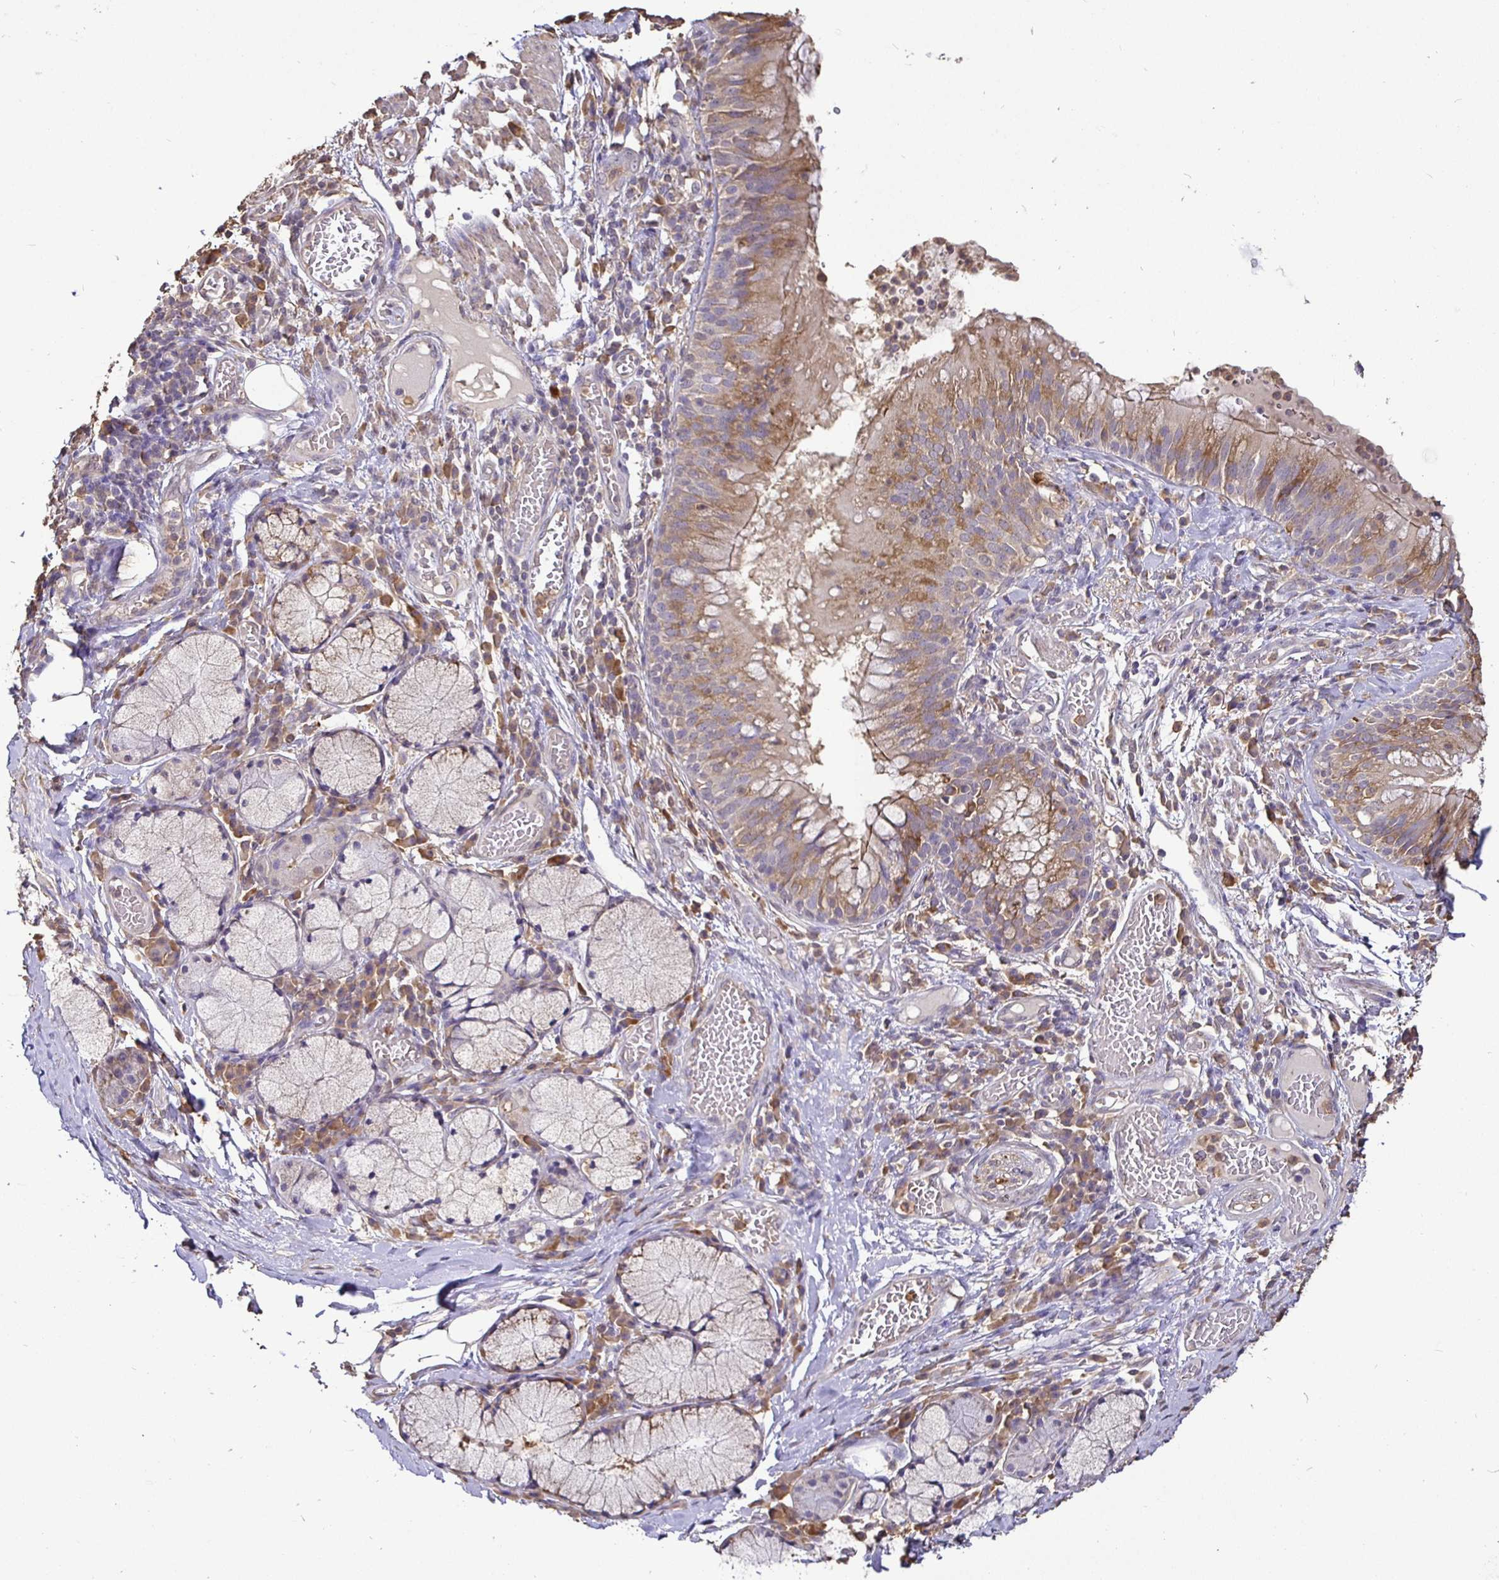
{"staining": {"intensity": "weak", "quantity": ">75%", "location": "cytoplasmic/membranous"}, "tissue": "soft tissue", "cell_type": "Fibroblasts", "image_type": "normal", "snomed": [{"axis": "morphology", "description": "Normal tissue, NOS"}, {"axis": "topography", "description": "Cartilage tissue"}, {"axis": "topography", "description": "Bronchus"}], "caption": "Immunohistochemical staining of unremarkable human soft tissue reveals weak cytoplasmic/membranous protein staining in approximately >75% of fibroblasts. Using DAB (3,3'-diaminobenzidine) (brown) and hematoxylin (blue) stains, captured at high magnification using brightfield microscopy.", "gene": "MAPK8IP3", "patient": {"sex": "male", "age": 56}}